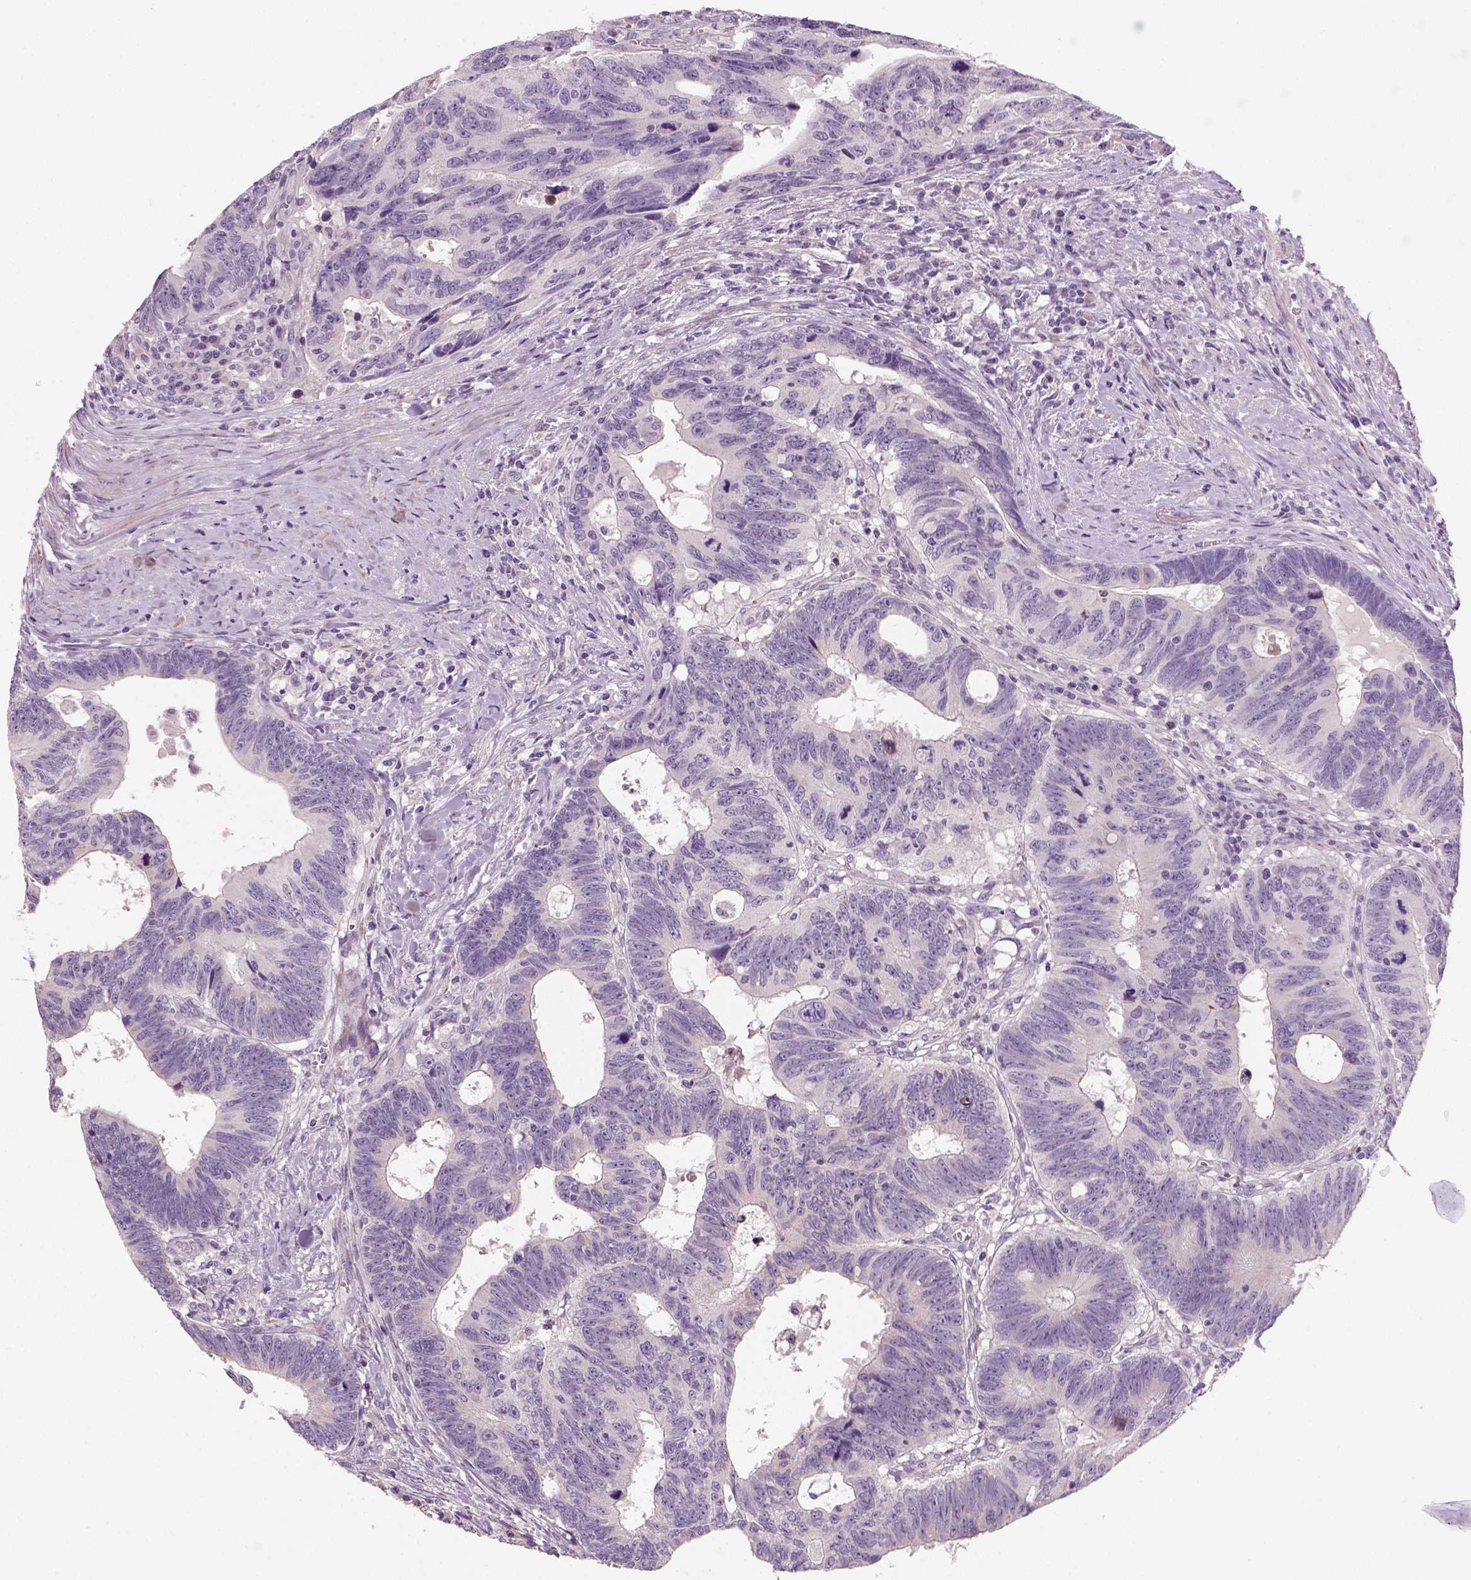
{"staining": {"intensity": "moderate", "quantity": "<25%", "location": "cytoplasmic/membranous"}, "tissue": "colorectal cancer", "cell_type": "Tumor cells", "image_type": "cancer", "snomed": [{"axis": "morphology", "description": "Adenocarcinoma, NOS"}, {"axis": "topography", "description": "Colon"}], "caption": "Immunohistochemical staining of human colorectal cancer (adenocarcinoma) shows low levels of moderate cytoplasmic/membranous expression in about <25% of tumor cells.", "gene": "NUDT6", "patient": {"sex": "female", "age": 77}}